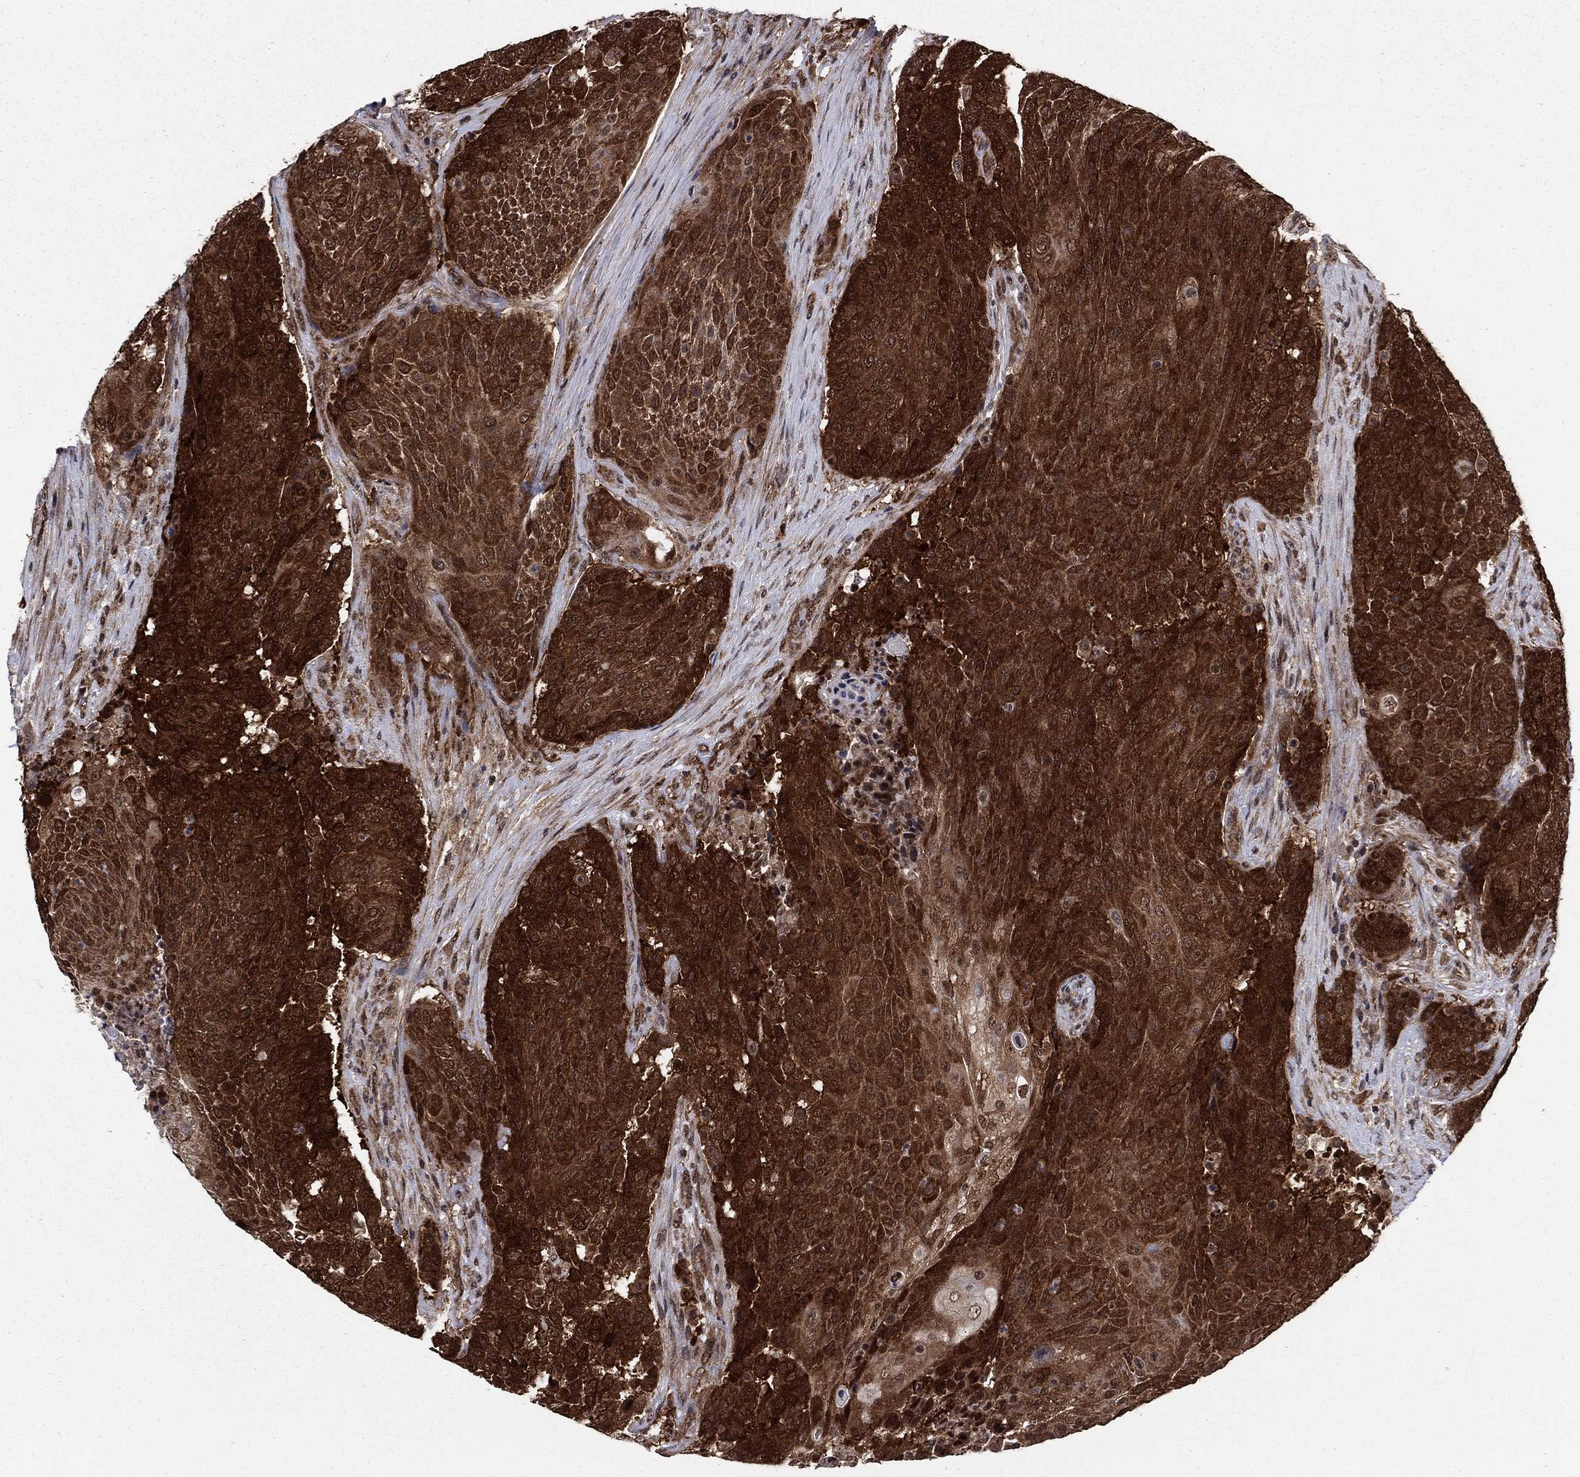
{"staining": {"intensity": "strong", "quantity": ">75%", "location": "cytoplasmic/membranous"}, "tissue": "urothelial cancer", "cell_type": "Tumor cells", "image_type": "cancer", "snomed": [{"axis": "morphology", "description": "Urothelial carcinoma, High grade"}, {"axis": "topography", "description": "Urinary bladder"}], "caption": "Approximately >75% of tumor cells in human urothelial cancer exhibit strong cytoplasmic/membranous protein staining as visualized by brown immunohistochemical staining.", "gene": "DNAJA1", "patient": {"sex": "female", "age": 63}}